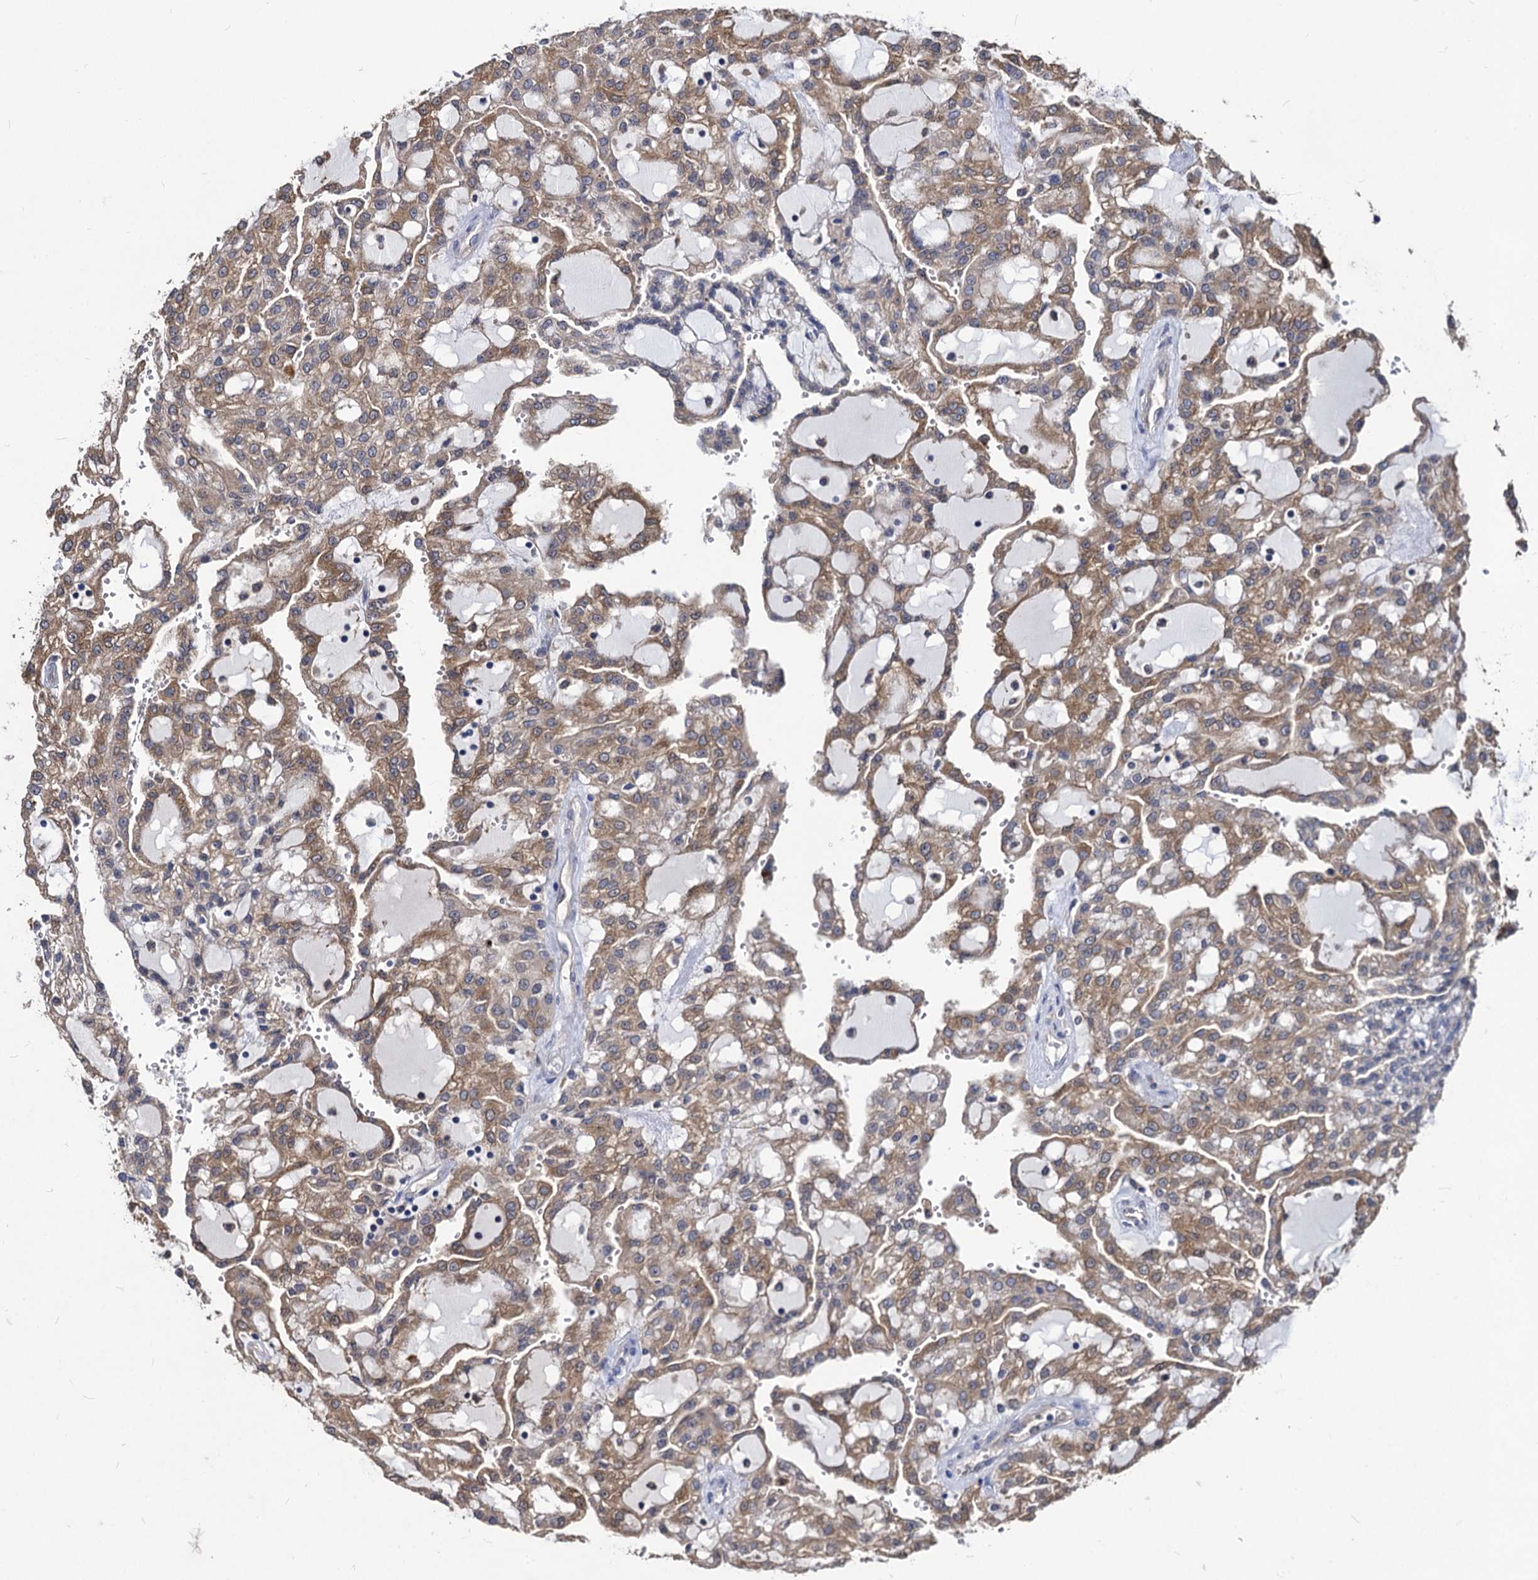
{"staining": {"intensity": "moderate", "quantity": ">75%", "location": "cytoplasmic/membranous"}, "tissue": "renal cancer", "cell_type": "Tumor cells", "image_type": "cancer", "snomed": [{"axis": "morphology", "description": "Adenocarcinoma, NOS"}, {"axis": "topography", "description": "Kidney"}], "caption": "Renal cancer tissue shows moderate cytoplasmic/membranous expression in approximately >75% of tumor cells", "gene": "NME1", "patient": {"sex": "male", "age": 63}}